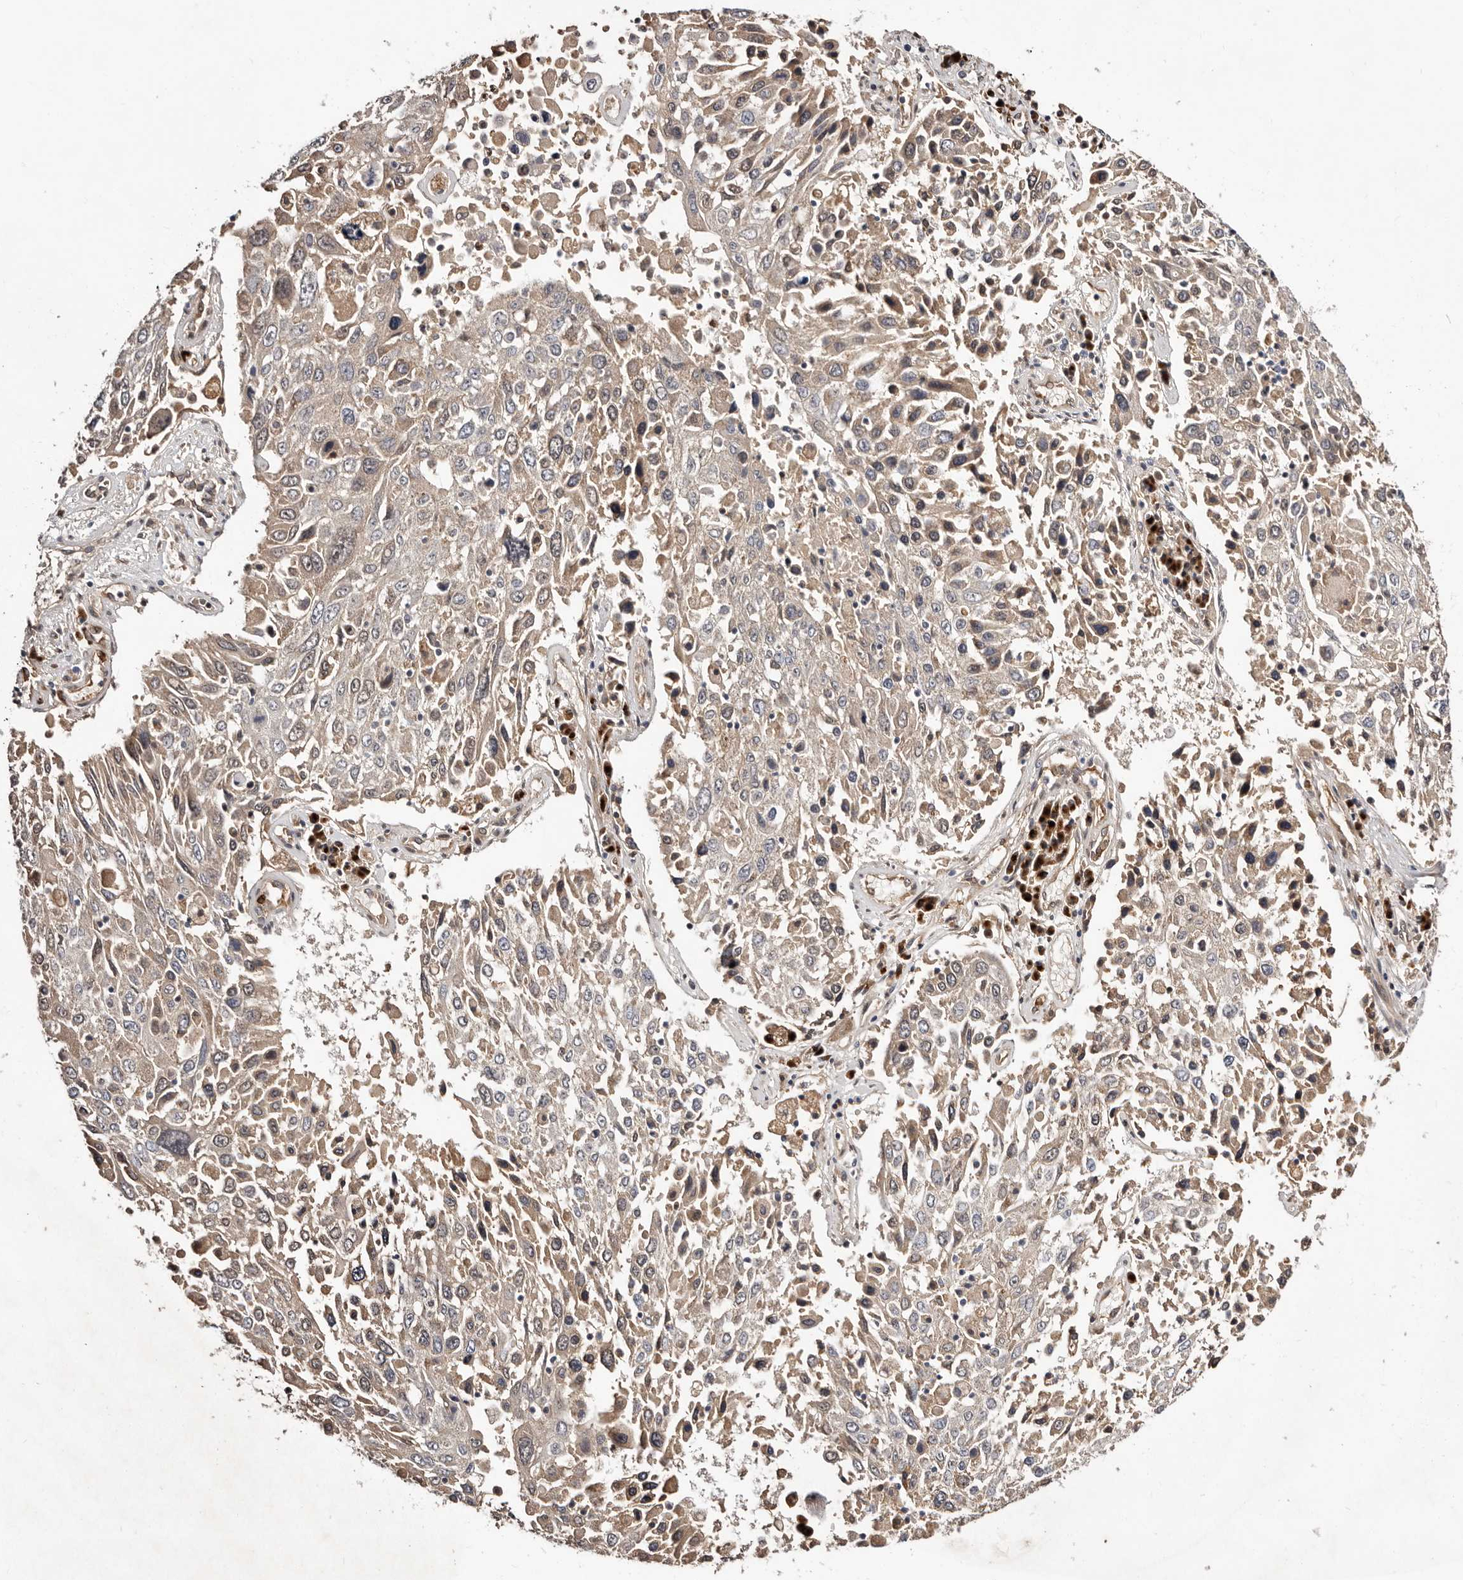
{"staining": {"intensity": "weak", "quantity": "25%-75%", "location": "cytoplasmic/membranous"}, "tissue": "lung cancer", "cell_type": "Tumor cells", "image_type": "cancer", "snomed": [{"axis": "morphology", "description": "Squamous cell carcinoma, NOS"}, {"axis": "topography", "description": "Lung"}], "caption": "Lung cancer (squamous cell carcinoma) stained with a brown dye demonstrates weak cytoplasmic/membranous positive staining in about 25%-75% of tumor cells.", "gene": "DACT2", "patient": {"sex": "male", "age": 65}}